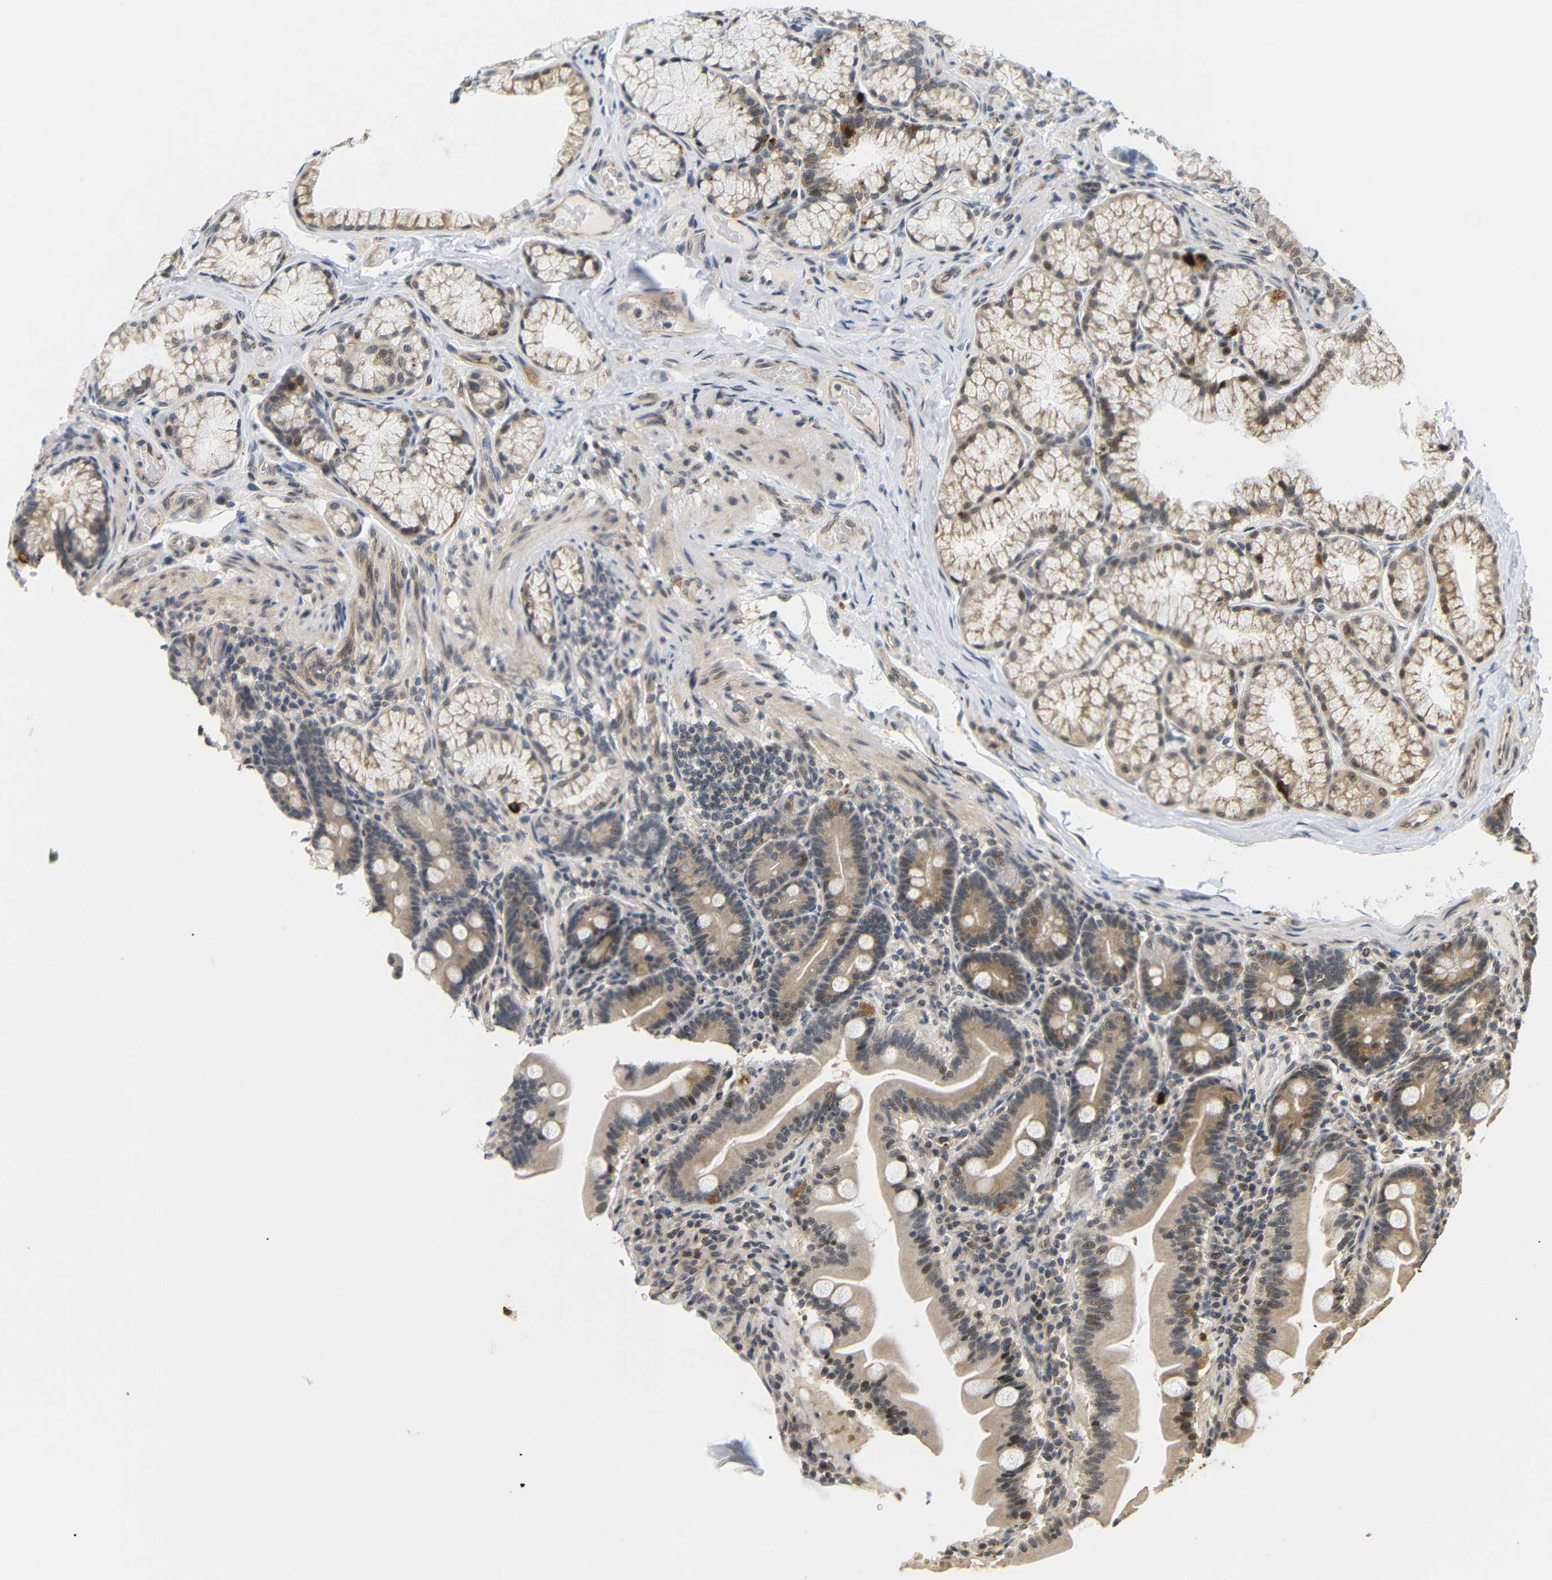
{"staining": {"intensity": "weak", "quantity": ">75%", "location": "cytoplasmic/membranous,nuclear"}, "tissue": "duodenum", "cell_type": "Glandular cells", "image_type": "normal", "snomed": [{"axis": "morphology", "description": "Normal tissue, NOS"}, {"axis": "topography", "description": "Duodenum"}], "caption": "Duodenum stained with DAB IHC exhibits low levels of weak cytoplasmic/membranous,nuclear positivity in about >75% of glandular cells. Using DAB (brown) and hematoxylin (blue) stains, captured at high magnification using brightfield microscopy.", "gene": "GJA5", "patient": {"sex": "male", "age": 54}}